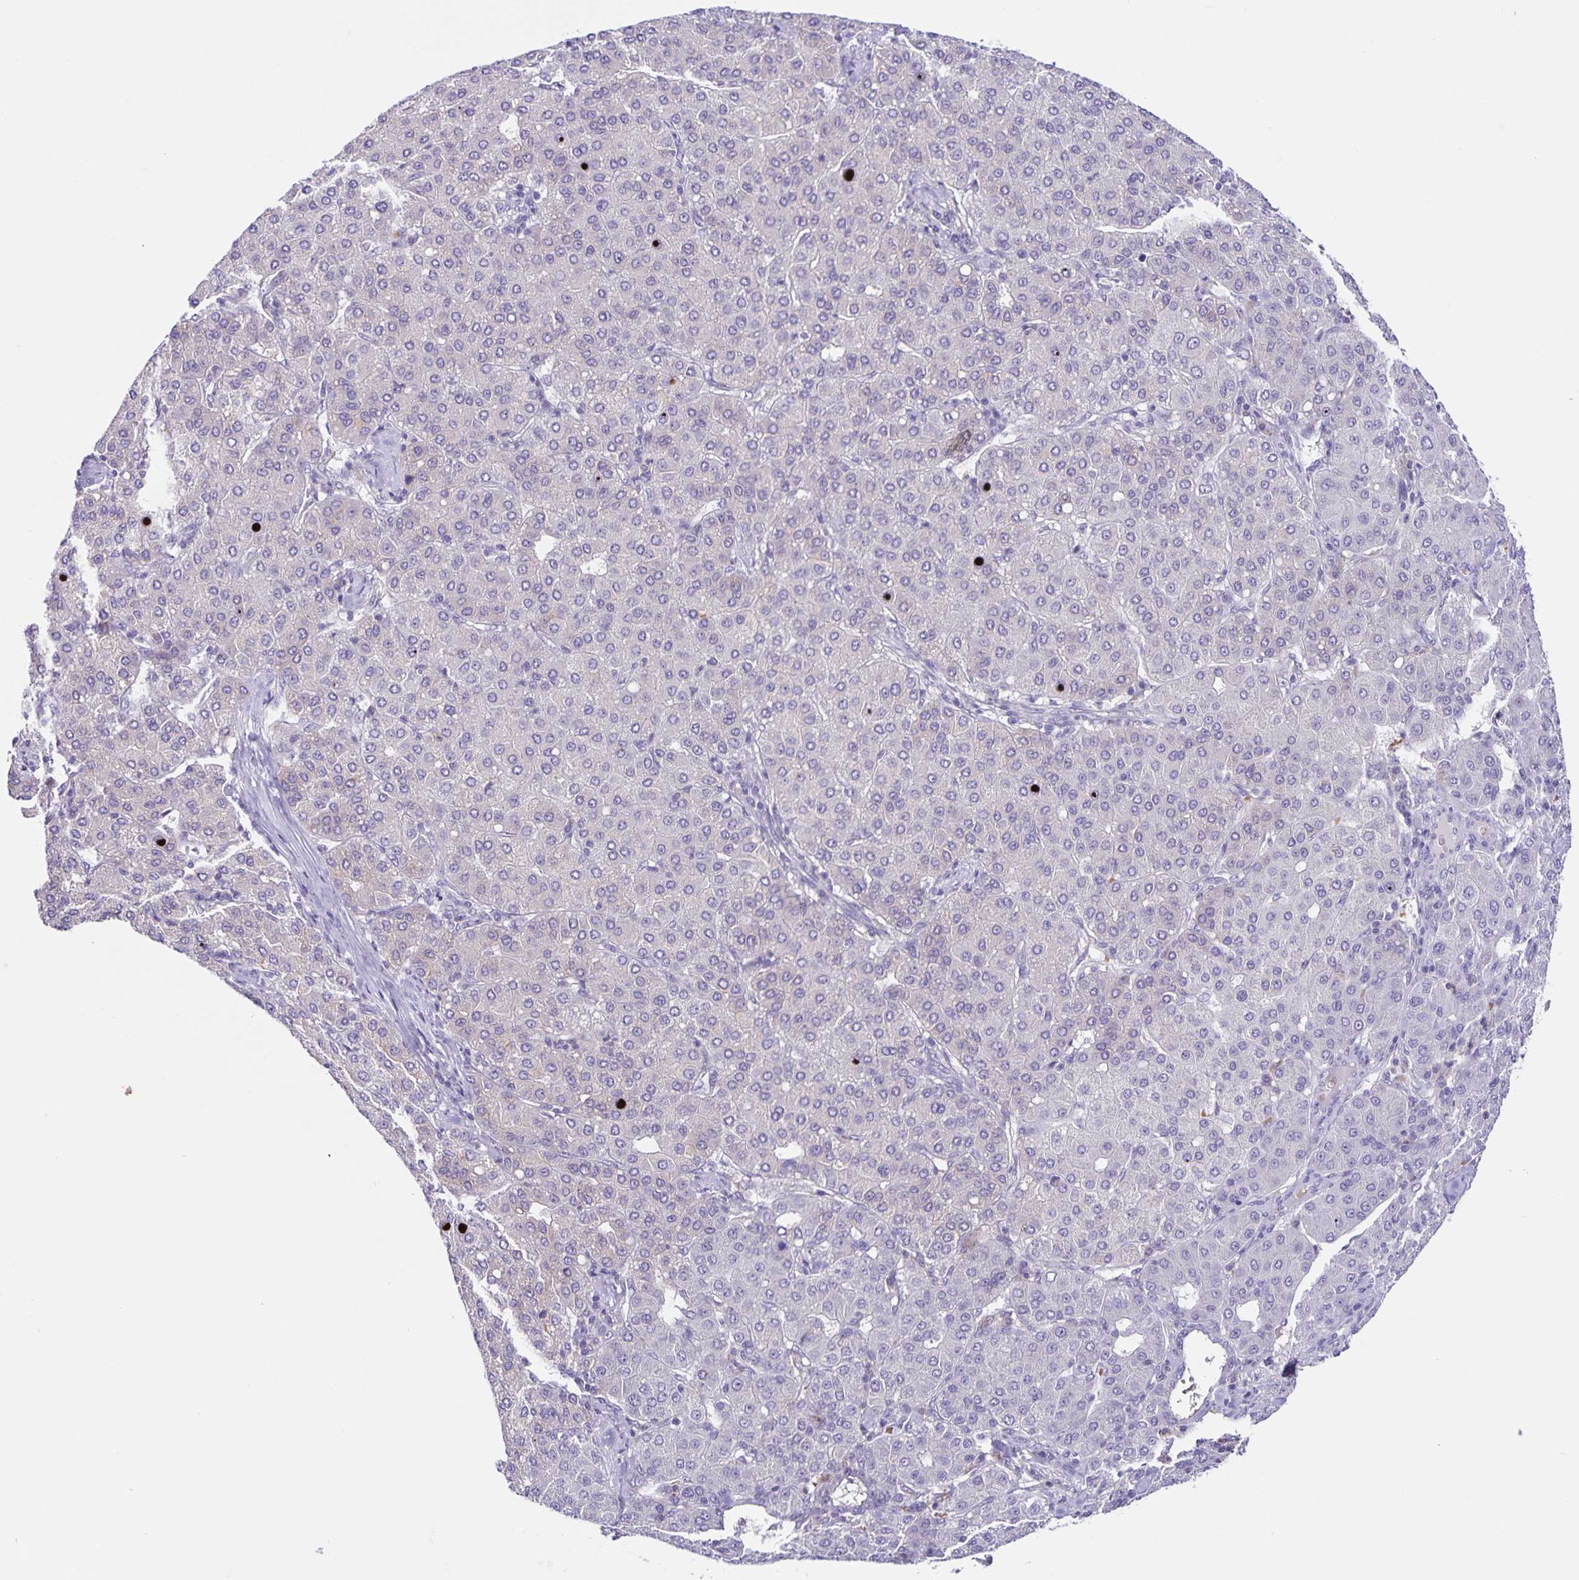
{"staining": {"intensity": "negative", "quantity": "none", "location": "none"}, "tissue": "liver cancer", "cell_type": "Tumor cells", "image_type": "cancer", "snomed": [{"axis": "morphology", "description": "Carcinoma, Hepatocellular, NOS"}, {"axis": "topography", "description": "Liver"}], "caption": "This is an IHC image of hepatocellular carcinoma (liver). There is no staining in tumor cells.", "gene": "STPG4", "patient": {"sex": "male", "age": 65}}